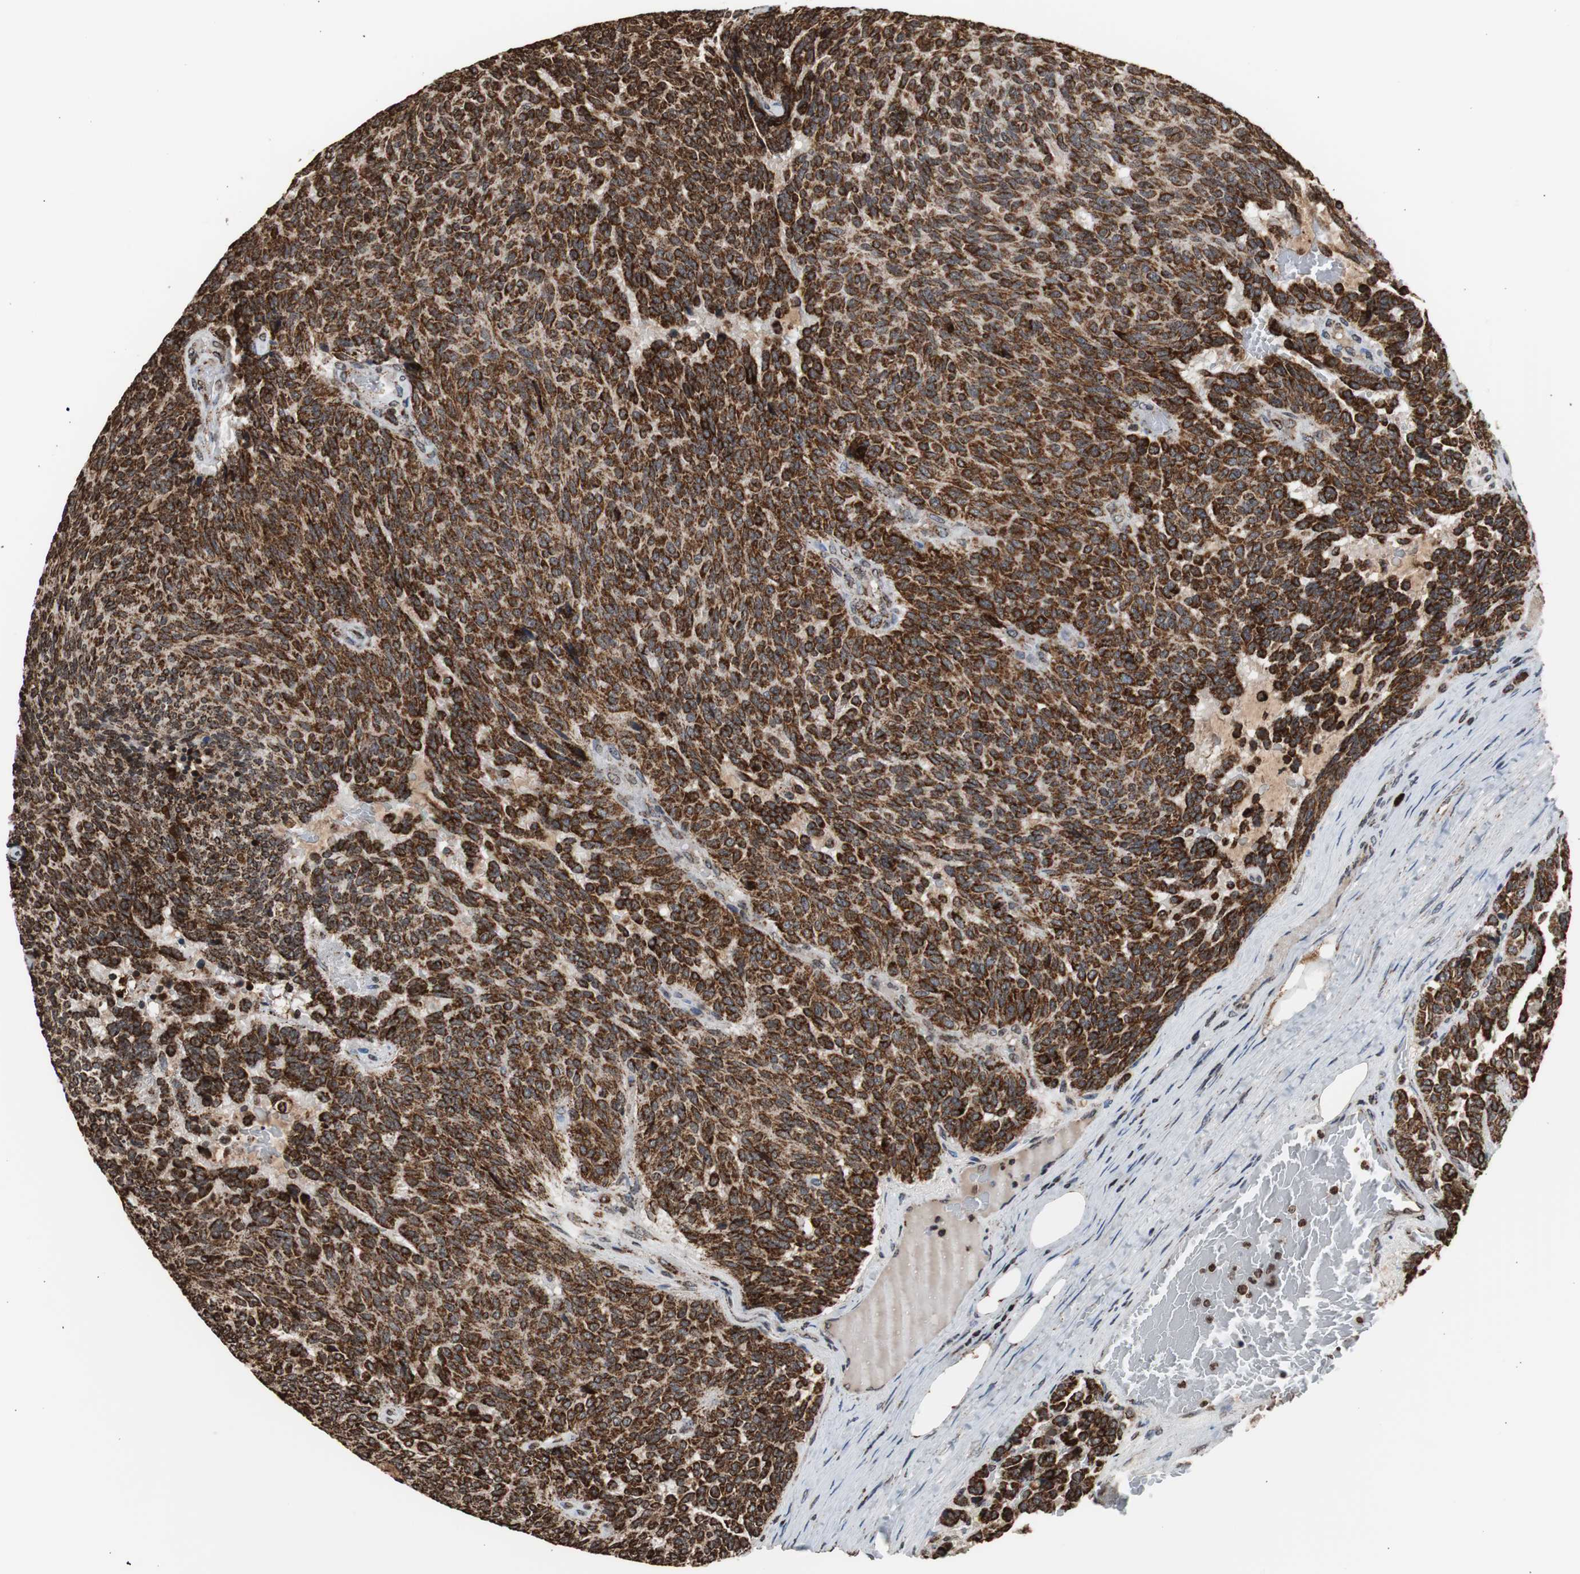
{"staining": {"intensity": "strong", "quantity": ">75%", "location": "cytoplasmic/membranous"}, "tissue": "carcinoid", "cell_type": "Tumor cells", "image_type": "cancer", "snomed": [{"axis": "morphology", "description": "Carcinoid, malignant, NOS"}, {"axis": "topography", "description": "Pancreas"}], "caption": "Immunohistochemical staining of carcinoid reveals high levels of strong cytoplasmic/membranous protein positivity in approximately >75% of tumor cells.", "gene": "HSPA9", "patient": {"sex": "female", "age": 54}}